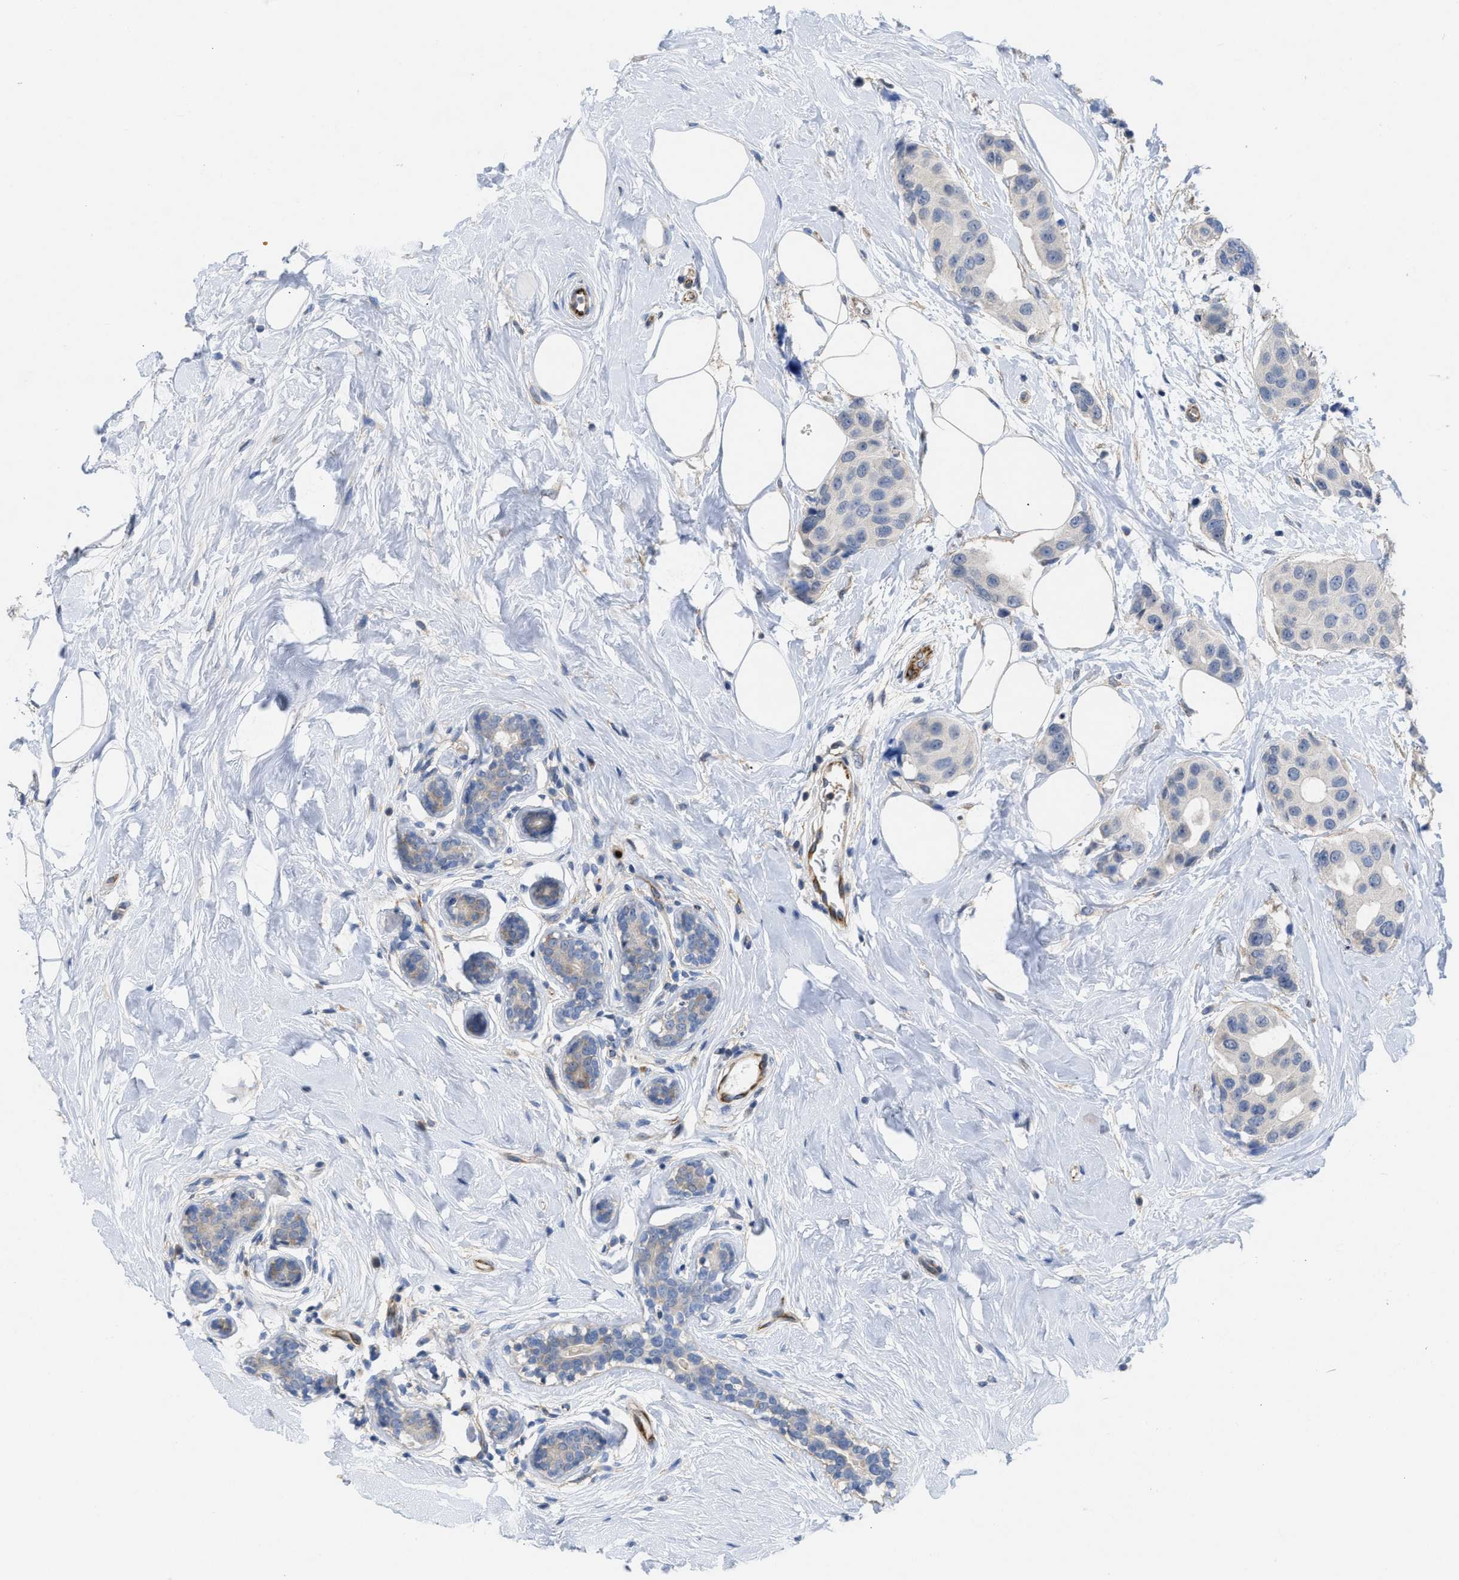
{"staining": {"intensity": "negative", "quantity": "none", "location": "none"}, "tissue": "breast cancer", "cell_type": "Tumor cells", "image_type": "cancer", "snomed": [{"axis": "morphology", "description": "Normal tissue, NOS"}, {"axis": "morphology", "description": "Duct carcinoma"}, {"axis": "topography", "description": "Breast"}], "caption": "The image exhibits no staining of tumor cells in breast cancer (infiltrating ductal carcinoma). (Immunohistochemistry, brightfield microscopy, high magnification).", "gene": "TMEM131", "patient": {"sex": "female", "age": 39}}